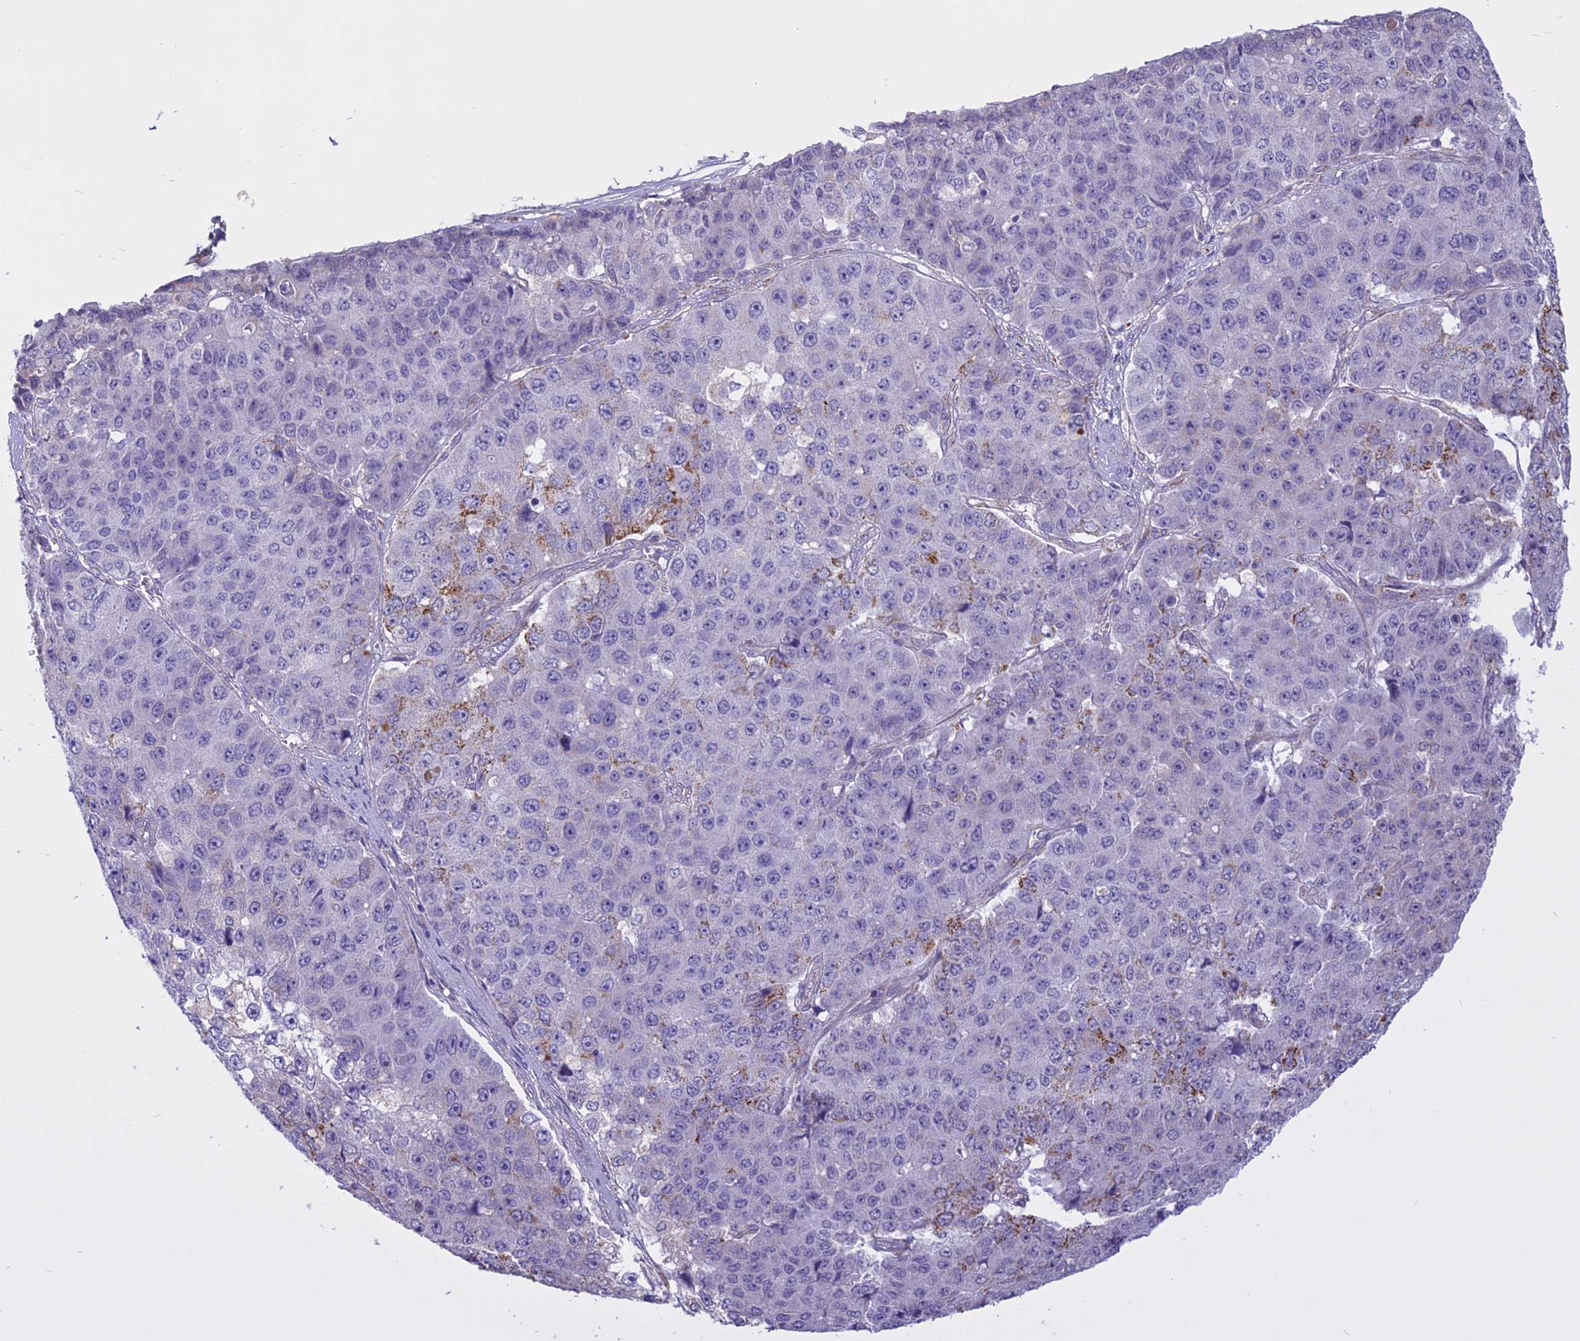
{"staining": {"intensity": "moderate", "quantity": "<25%", "location": "cytoplasmic/membranous"}, "tissue": "pancreatic cancer", "cell_type": "Tumor cells", "image_type": "cancer", "snomed": [{"axis": "morphology", "description": "Adenocarcinoma, NOS"}, {"axis": "topography", "description": "Pancreas"}], "caption": "Human adenocarcinoma (pancreatic) stained for a protein (brown) reveals moderate cytoplasmic/membranous positive positivity in about <25% of tumor cells.", "gene": "SPHKAP", "patient": {"sex": "male", "age": 50}}